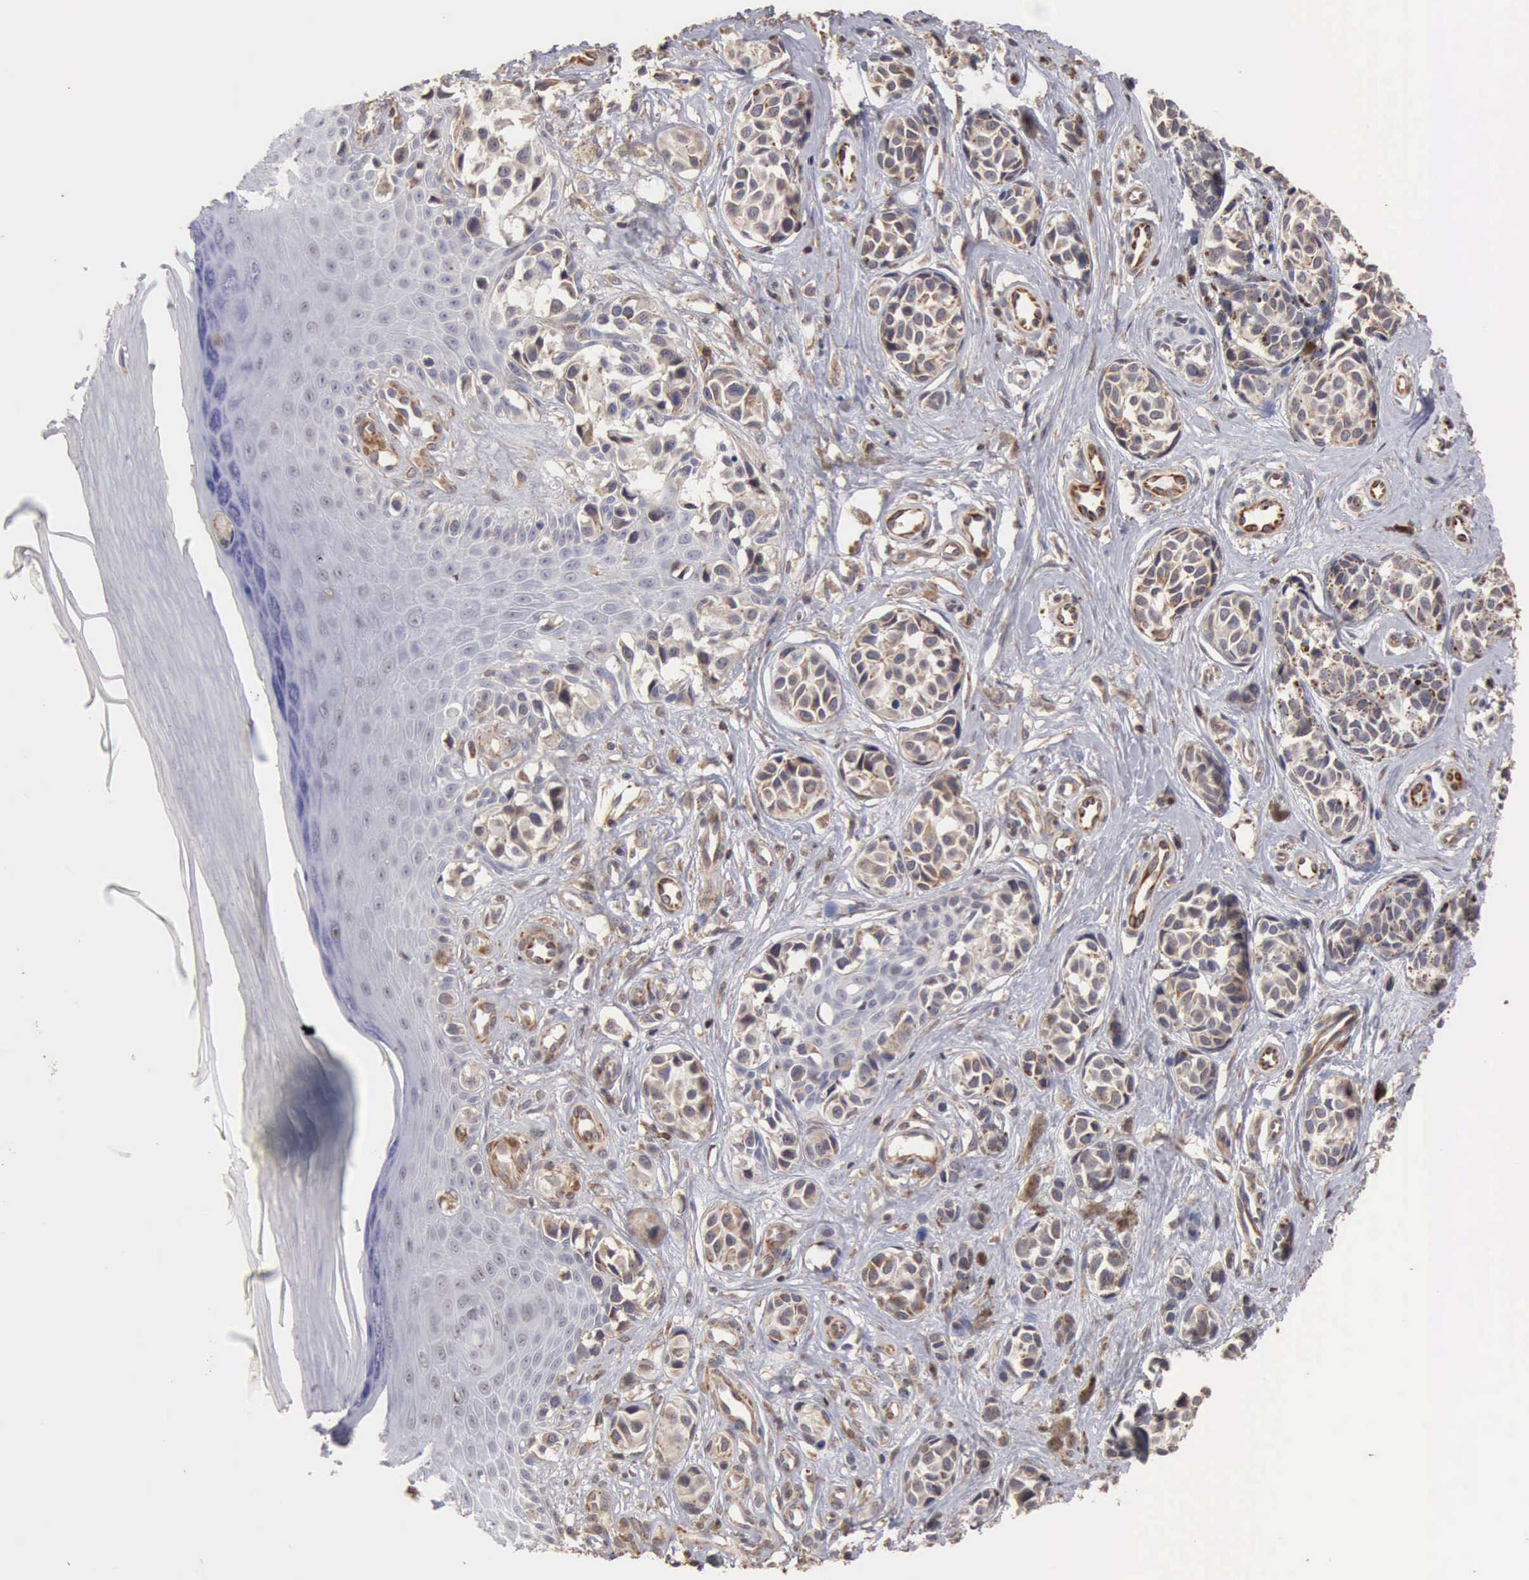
{"staining": {"intensity": "weak", "quantity": "<25%", "location": "cytoplasmic/membranous"}, "tissue": "melanoma", "cell_type": "Tumor cells", "image_type": "cancer", "snomed": [{"axis": "morphology", "description": "Malignant melanoma, NOS"}, {"axis": "topography", "description": "Skin"}], "caption": "The micrograph reveals no significant staining in tumor cells of malignant melanoma.", "gene": "GPR101", "patient": {"sex": "male", "age": 79}}